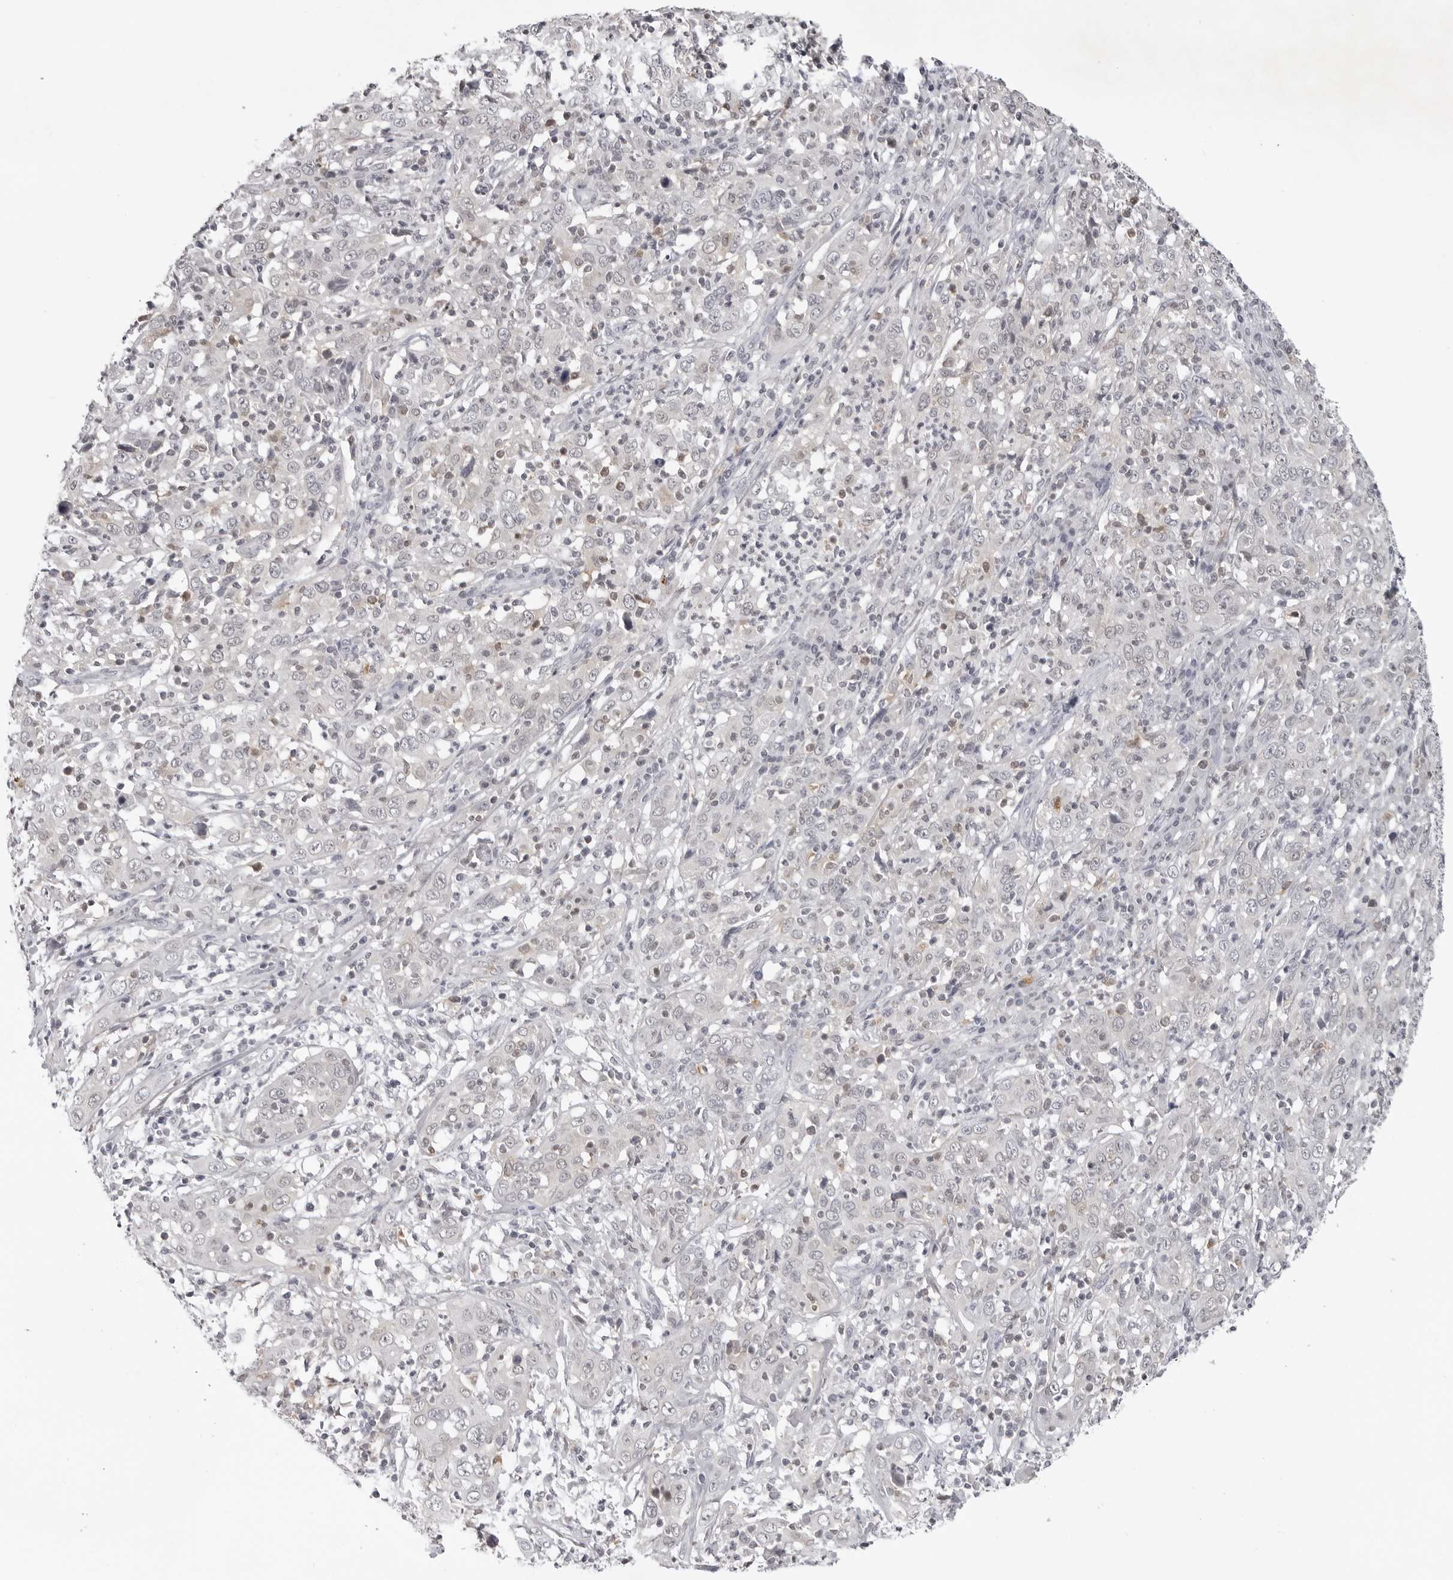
{"staining": {"intensity": "negative", "quantity": "none", "location": "none"}, "tissue": "cervical cancer", "cell_type": "Tumor cells", "image_type": "cancer", "snomed": [{"axis": "morphology", "description": "Squamous cell carcinoma, NOS"}, {"axis": "topography", "description": "Cervix"}], "caption": "High power microscopy image of an immunohistochemistry (IHC) photomicrograph of squamous cell carcinoma (cervical), revealing no significant positivity in tumor cells.", "gene": "RRM1", "patient": {"sex": "female", "age": 46}}